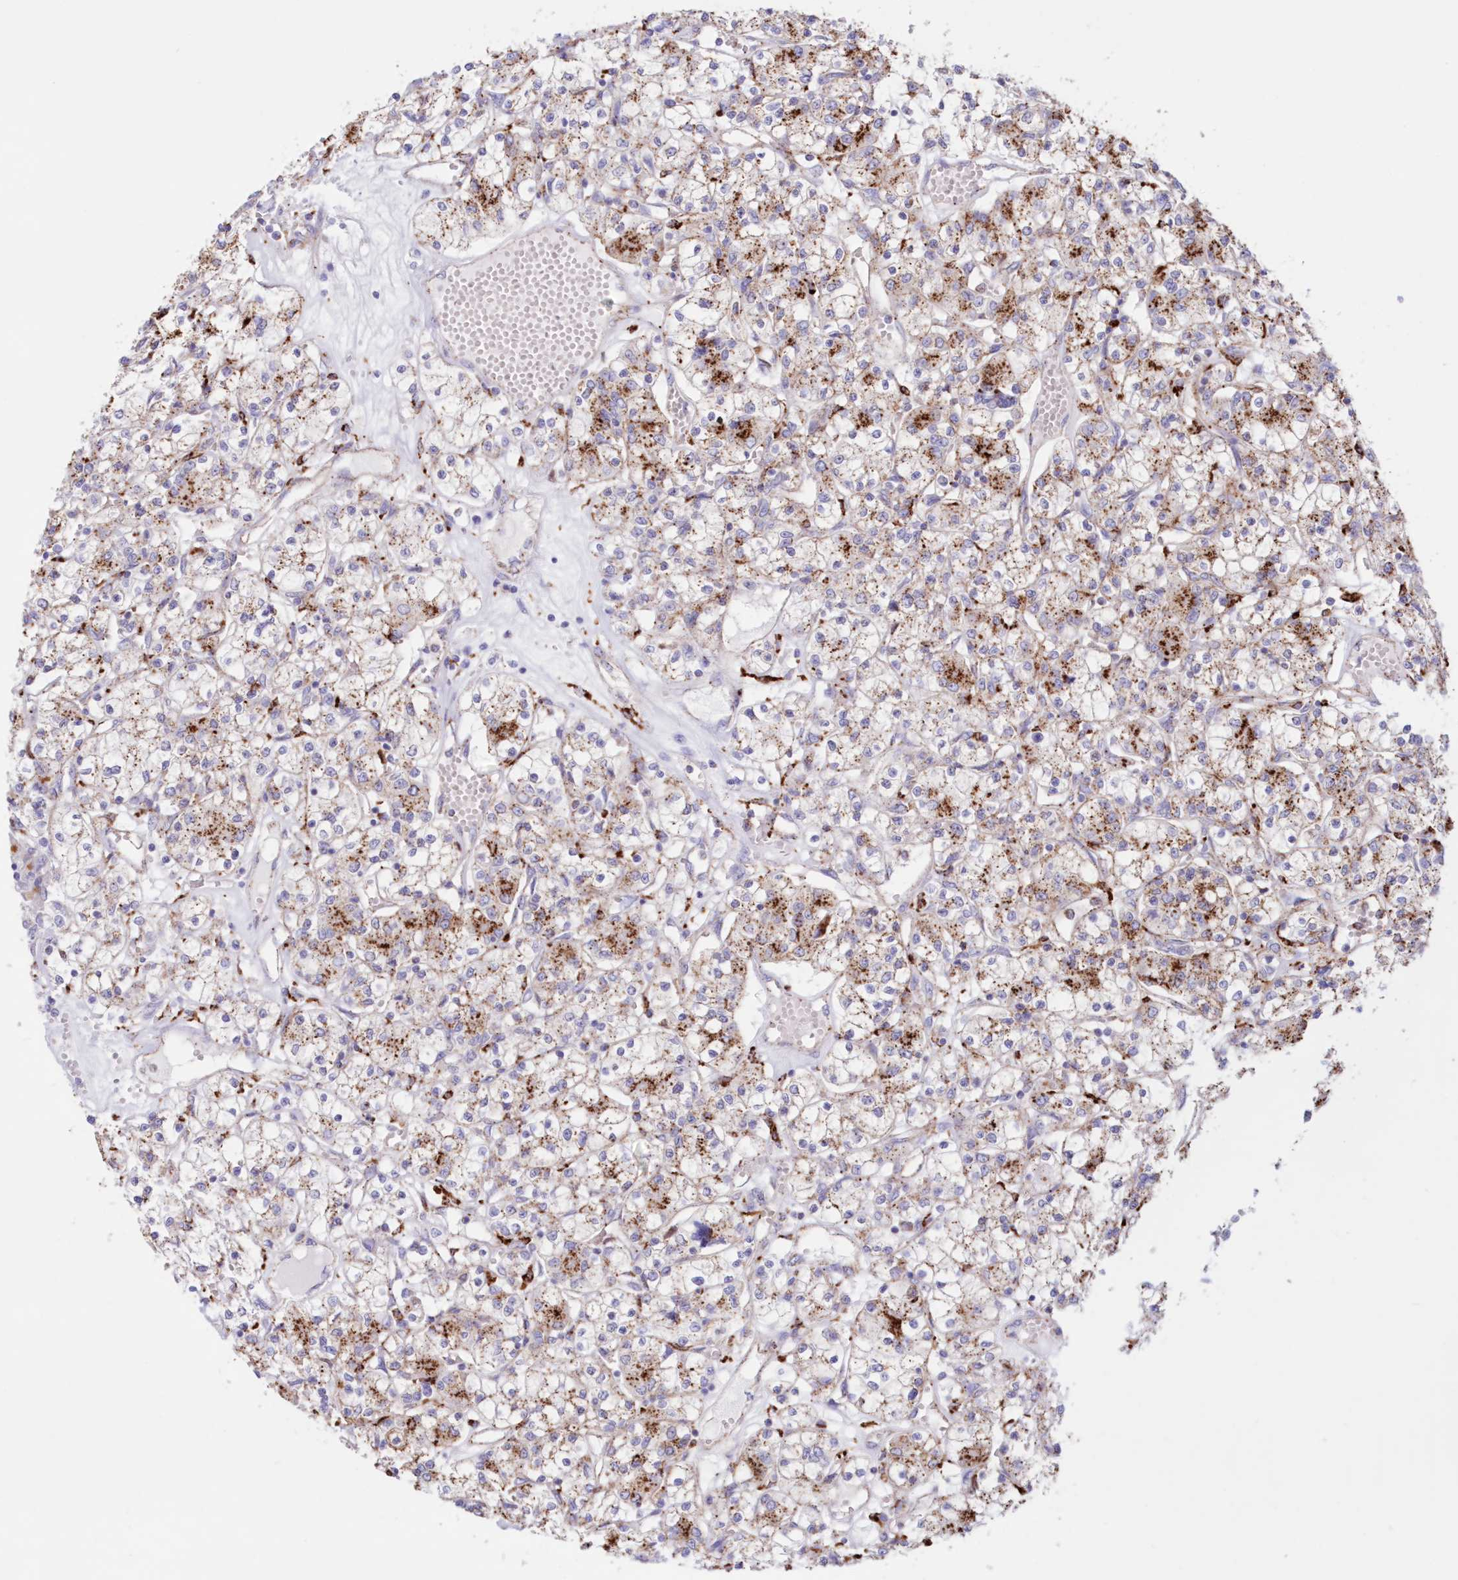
{"staining": {"intensity": "moderate", "quantity": ">75%", "location": "cytoplasmic/membranous"}, "tissue": "renal cancer", "cell_type": "Tumor cells", "image_type": "cancer", "snomed": [{"axis": "morphology", "description": "Adenocarcinoma, NOS"}, {"axis": "topography", "description": "Kidney"}], "caption": "Adenocarcinoma (renal) tissue exhibits moderate cytoplasmic/membranous expression in about >75% of tumor cells", "gene": "TPP1", "patient": {"sex": "female", "age": 59}}